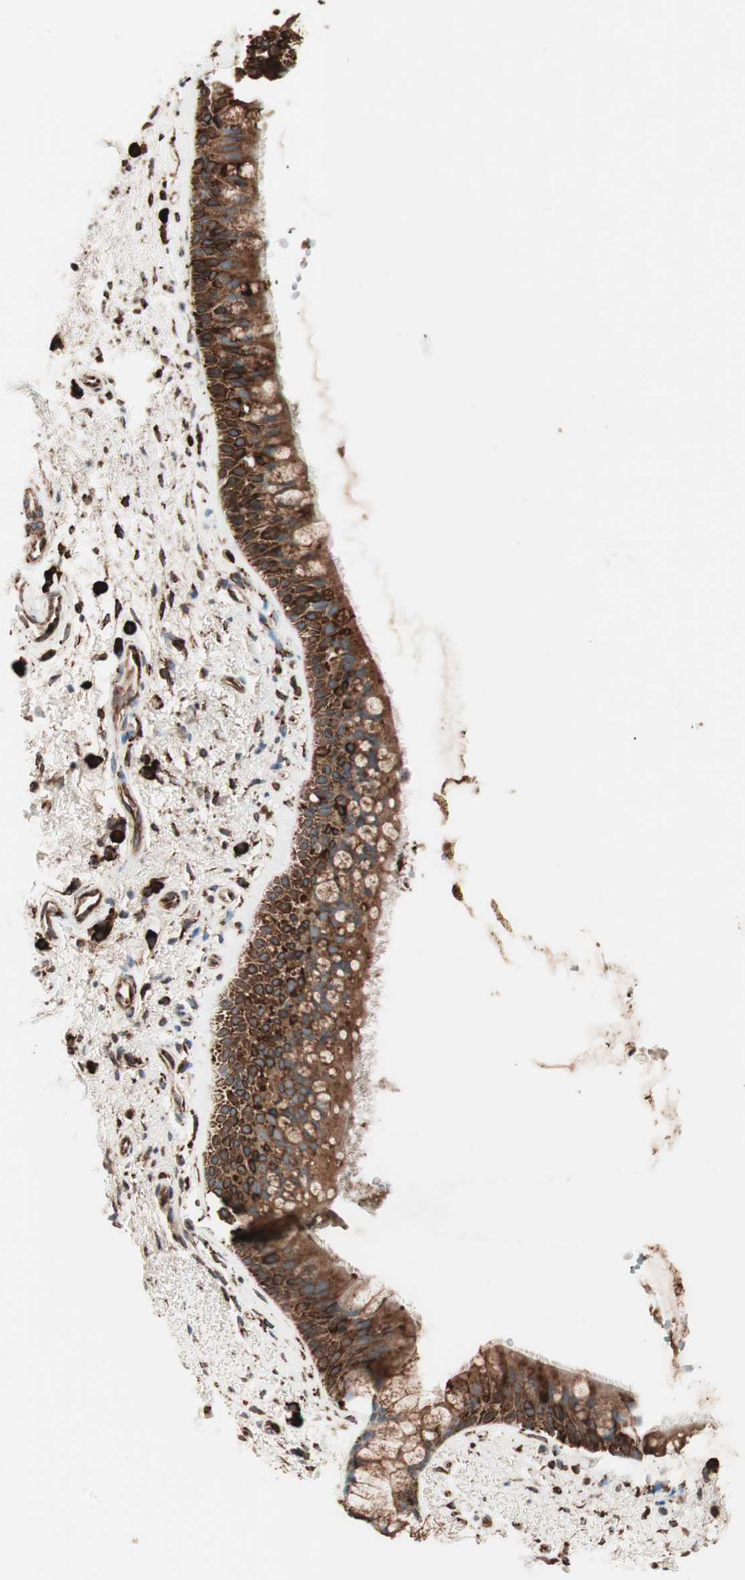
{"staining": {"intensity": "strong", "quantity": ">75%", "location": "cytoplasmic/membranous"}, "tissue": "bronchus", "cell_type": "Respiratory epithelial cells", "image_type": "normal", "snomed": [{"axis": "morphology", "description": "Normal tissue, NOS"}, {"axis": "topography", "description": "Bronchus"}], "caption": "The photomicrograph exhibits immunohistochemical staining of benign bronchus. There is strong cytoplasmic/membranous expression is identified in about >75% of respiratory epithelial cells.", "gene": "VEGFA", "patient": {"sex": "female", "age": 54}}